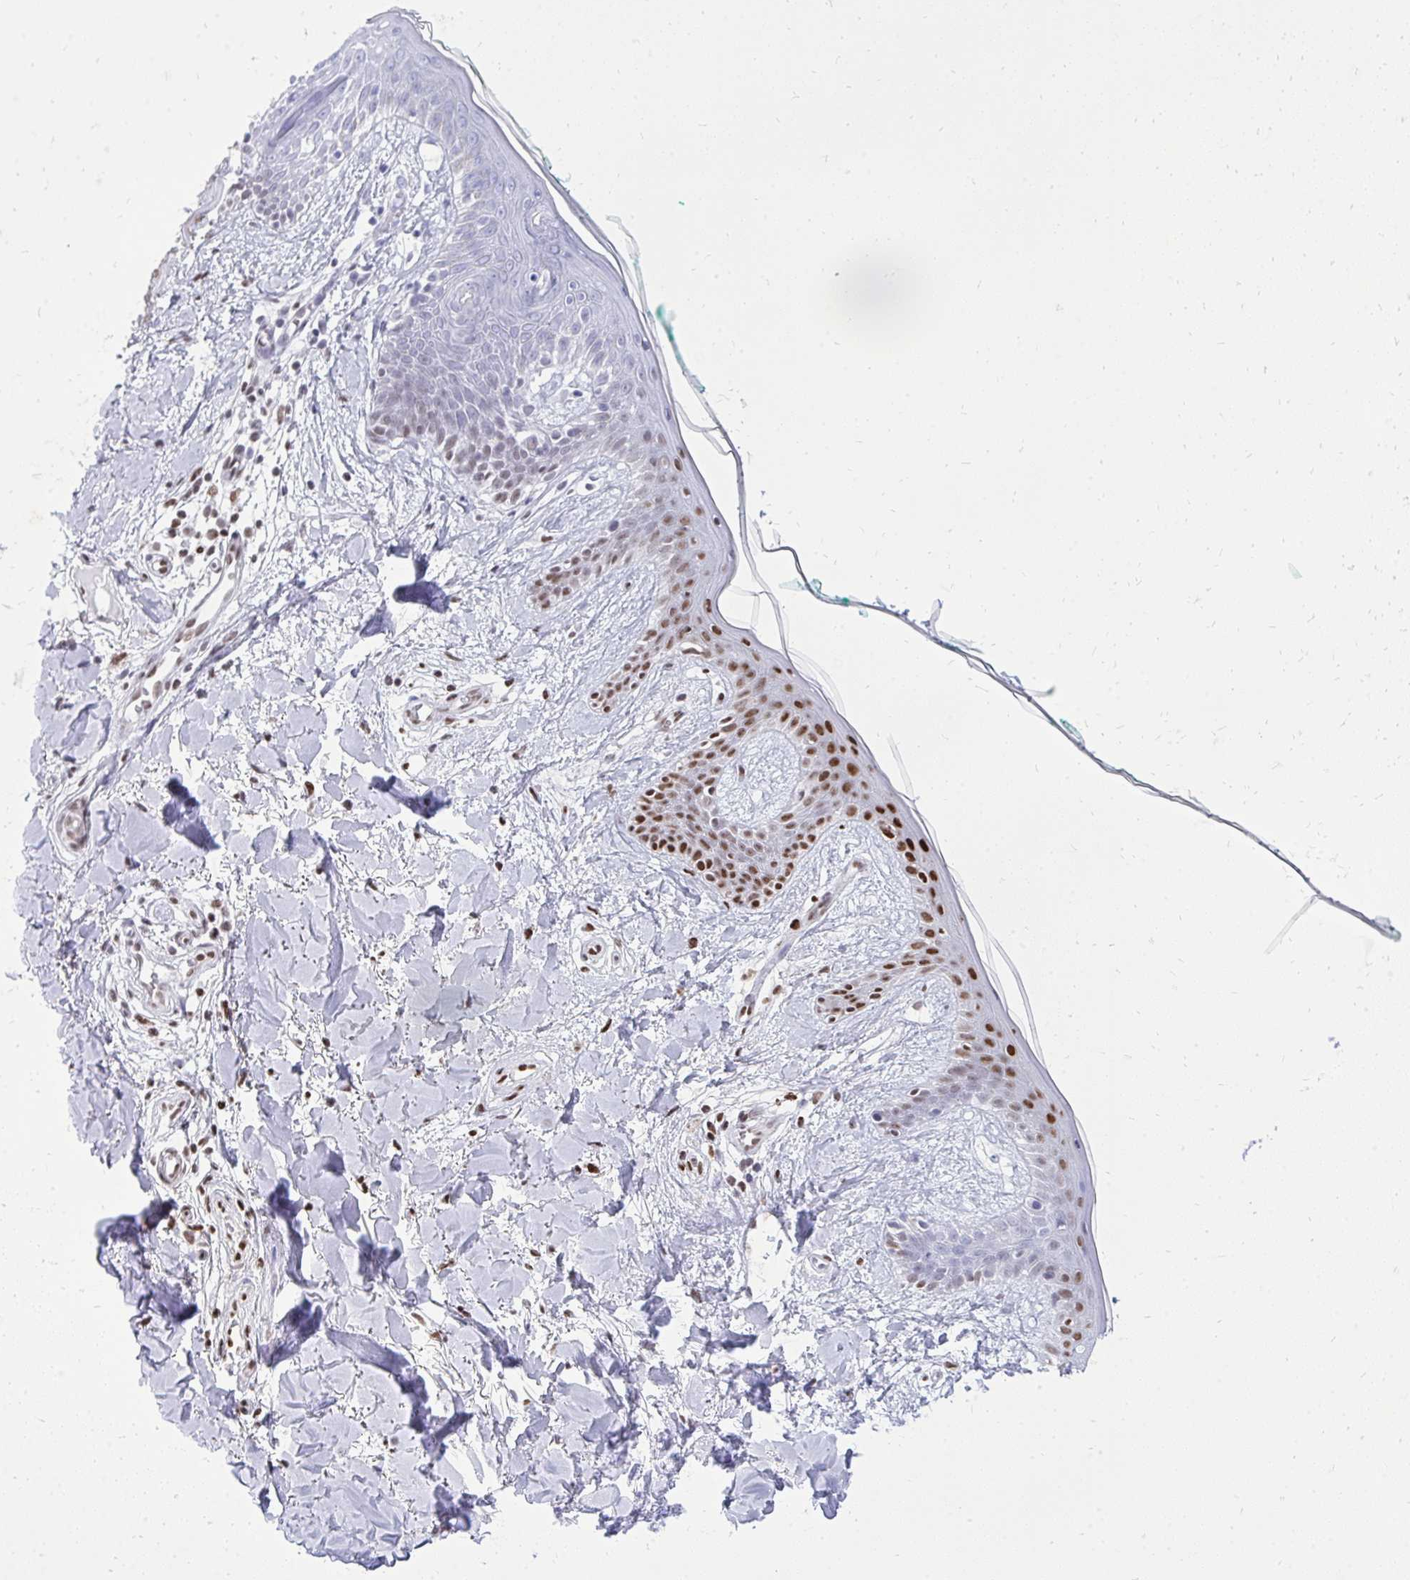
{"staining": {"intensity": "strong", "quantity": ">75%", "location": "nuclear"}, "tissue": "skin", "cell_type": "Fibroblasts", "image_type": "normal", "snomed": [{"axis": "morphology", "description": "Normal tissue, NOS"}, {"axis": "topography", "description": "Skin"}], "caption": "High-power microscopy captured an IHC image of normal skin, revealing strong nuclear expression in about >75% of fibroblasts. (Brightfield microscopy of DAB IHC at high magnification).", "gene": "TBL1Y", "patient": {"sex": "female", "age": 34}}